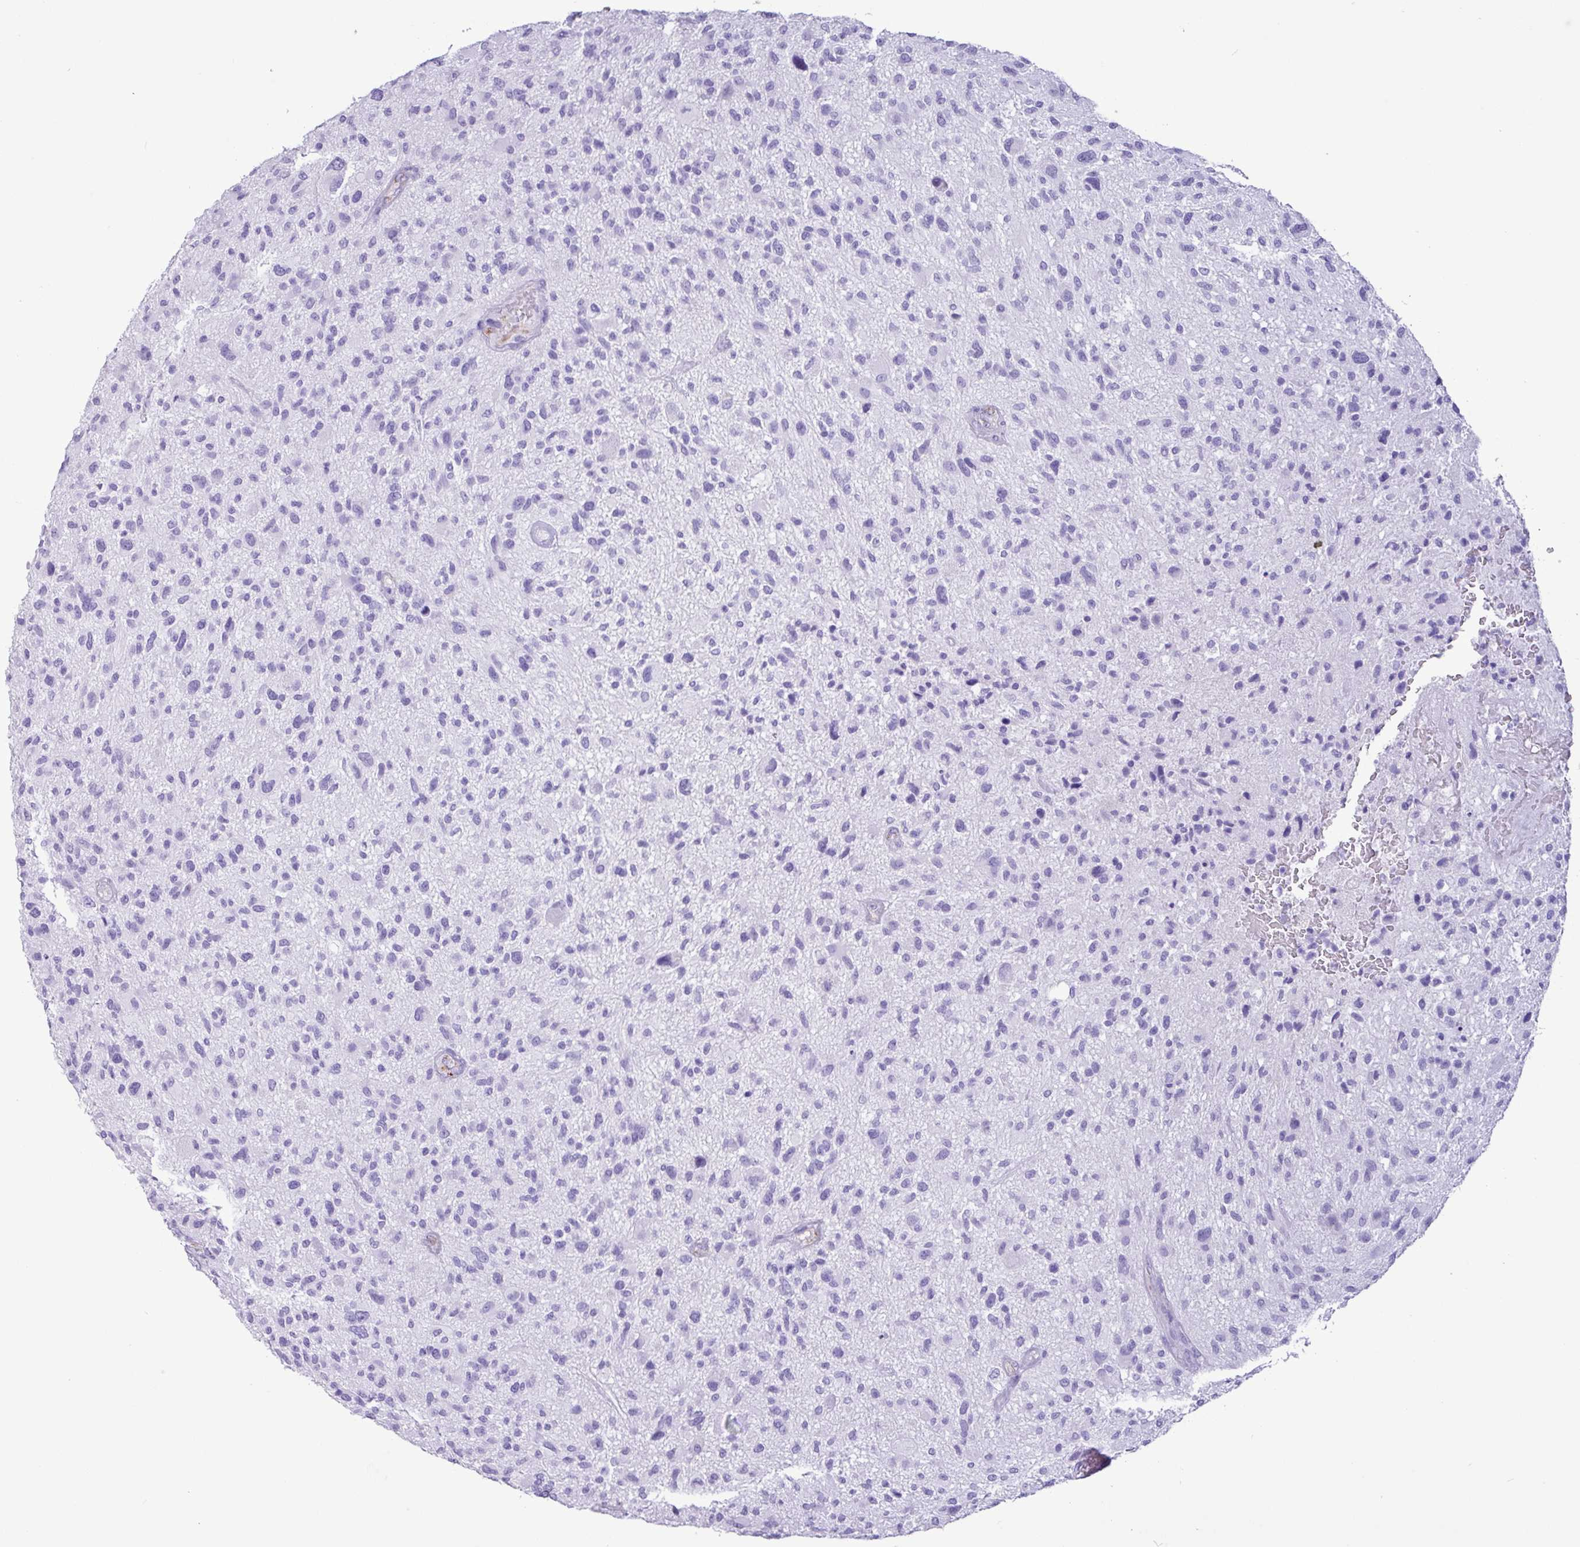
{"staining": {"intensity": "negative", "quantity": "none", "location": "none"}, "tissue": "glioma", "cell_type": "Tumor cells", "image_type": "cancer", "snomed": [{"axis": "morphology", "description": "Glioma, malignant, High grade"}, {"axis": "topography", "description": "Brain"}], "caption": "An image of human glioma is negative for staining in tumor cells. (Stains: DAB (3,3'-diaminobenzidine) immunohistochemistry with hematoxylin counter stain, Microscopy: brightfield microscopy at high magnification).", "gene": "CKMT2", "patient": {"sex": "male", "age": 47}}